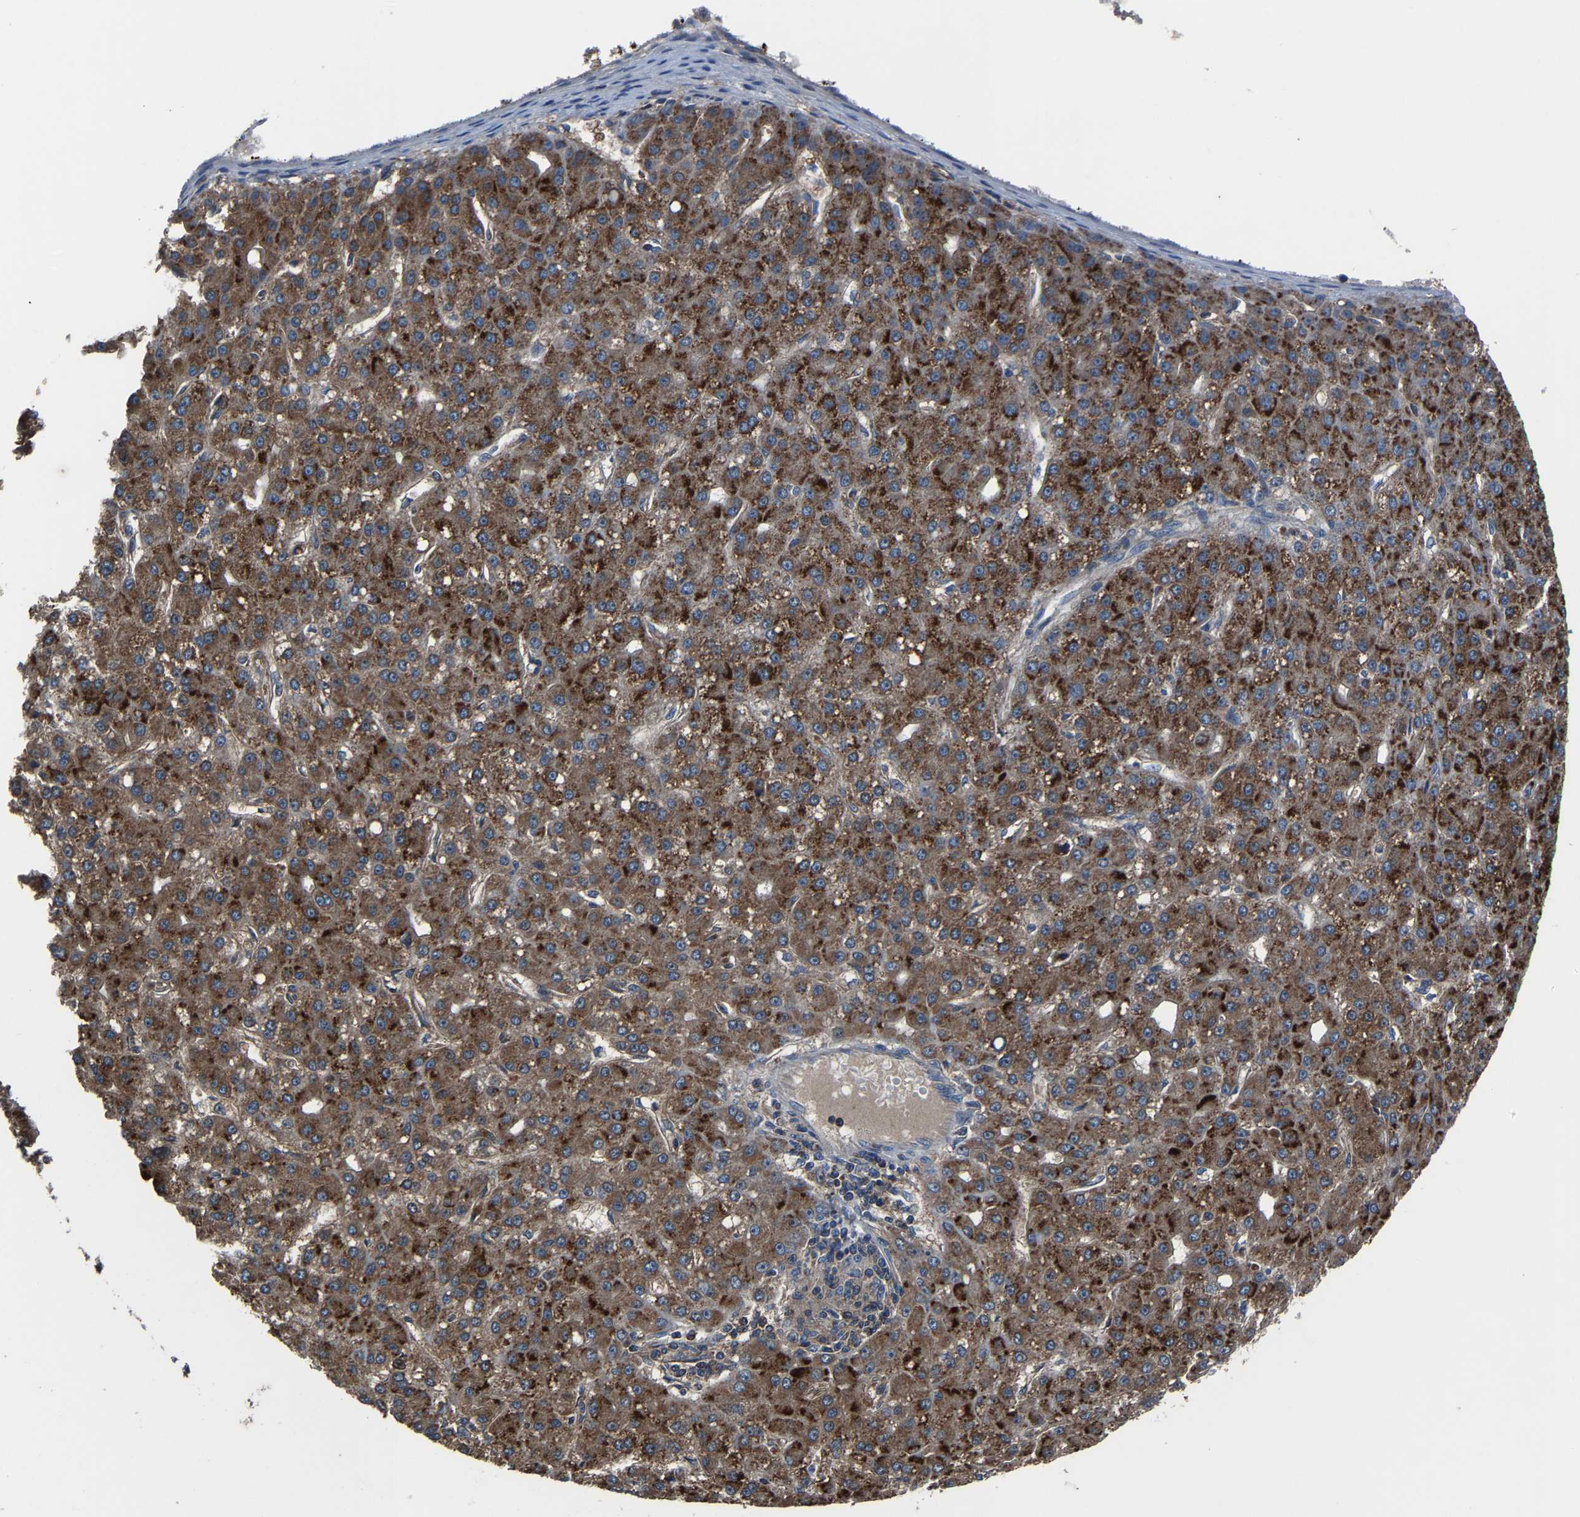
{"staining": {"intensity": "strong", "quantity": ">75%", "location": "cytoplasmic/membranous"}, "tissue": "liver cancer", "cell_type": "Tumor cells", "image_type": "cancer", "snomed": [{"axis": "morphology", "description": "Carcinoma, Hepatocellular, NOS"}, {"axis": "topography", "description": "Liver"}], "caption": "A brown stain shows strong cytoplasmic/membranous positivity of a protein in liver hepatocellular carcinoma tumor cells.", "gene": "KIAA1958", "patient": {"sex": "male", "age": 67}}